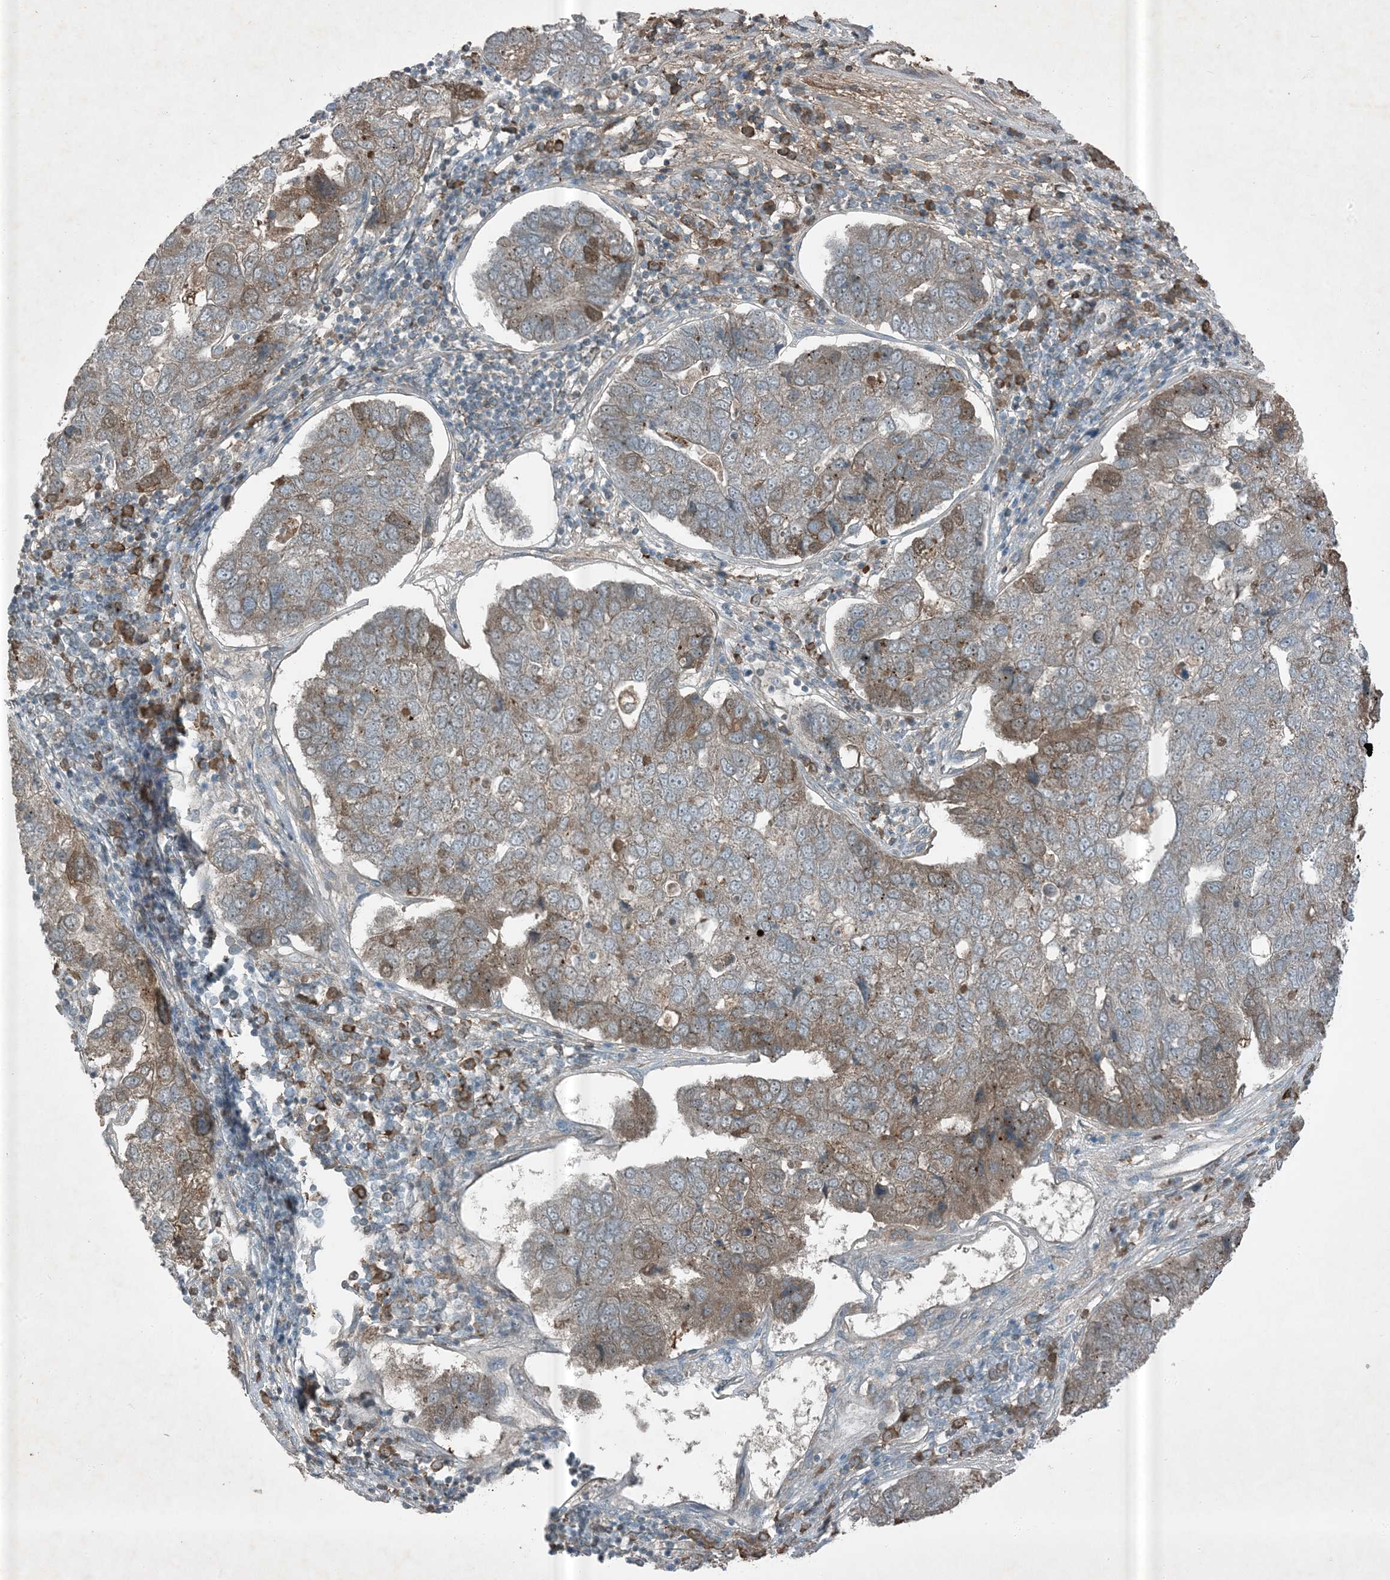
{"staining": {"intensity": "moderate", "quantity": "<25%", "location": "cytoplasmic/membranous"}, "tissue": "pancreatic cancer", "cell_type": "Tumor cells", "image_type": "cancer", "snomed": [{"axis": "morphology", "description": "Adenocarcinoma, NOS"}, {"axis": "topography", "description": "Pancreas"}], "caption": "The immunohistochemical stain labels moderate cytoplasmic/membranous positivity in tumor cells of pancreatic cancer (adenocarcinoma) tissue. The staining is performed using DAB brown chromogen to label protein expression. The nuclei are counter-stained blue using hematoxylin.", "gene": "MDN1", "patient": {"sex": "female", "age": 61}}